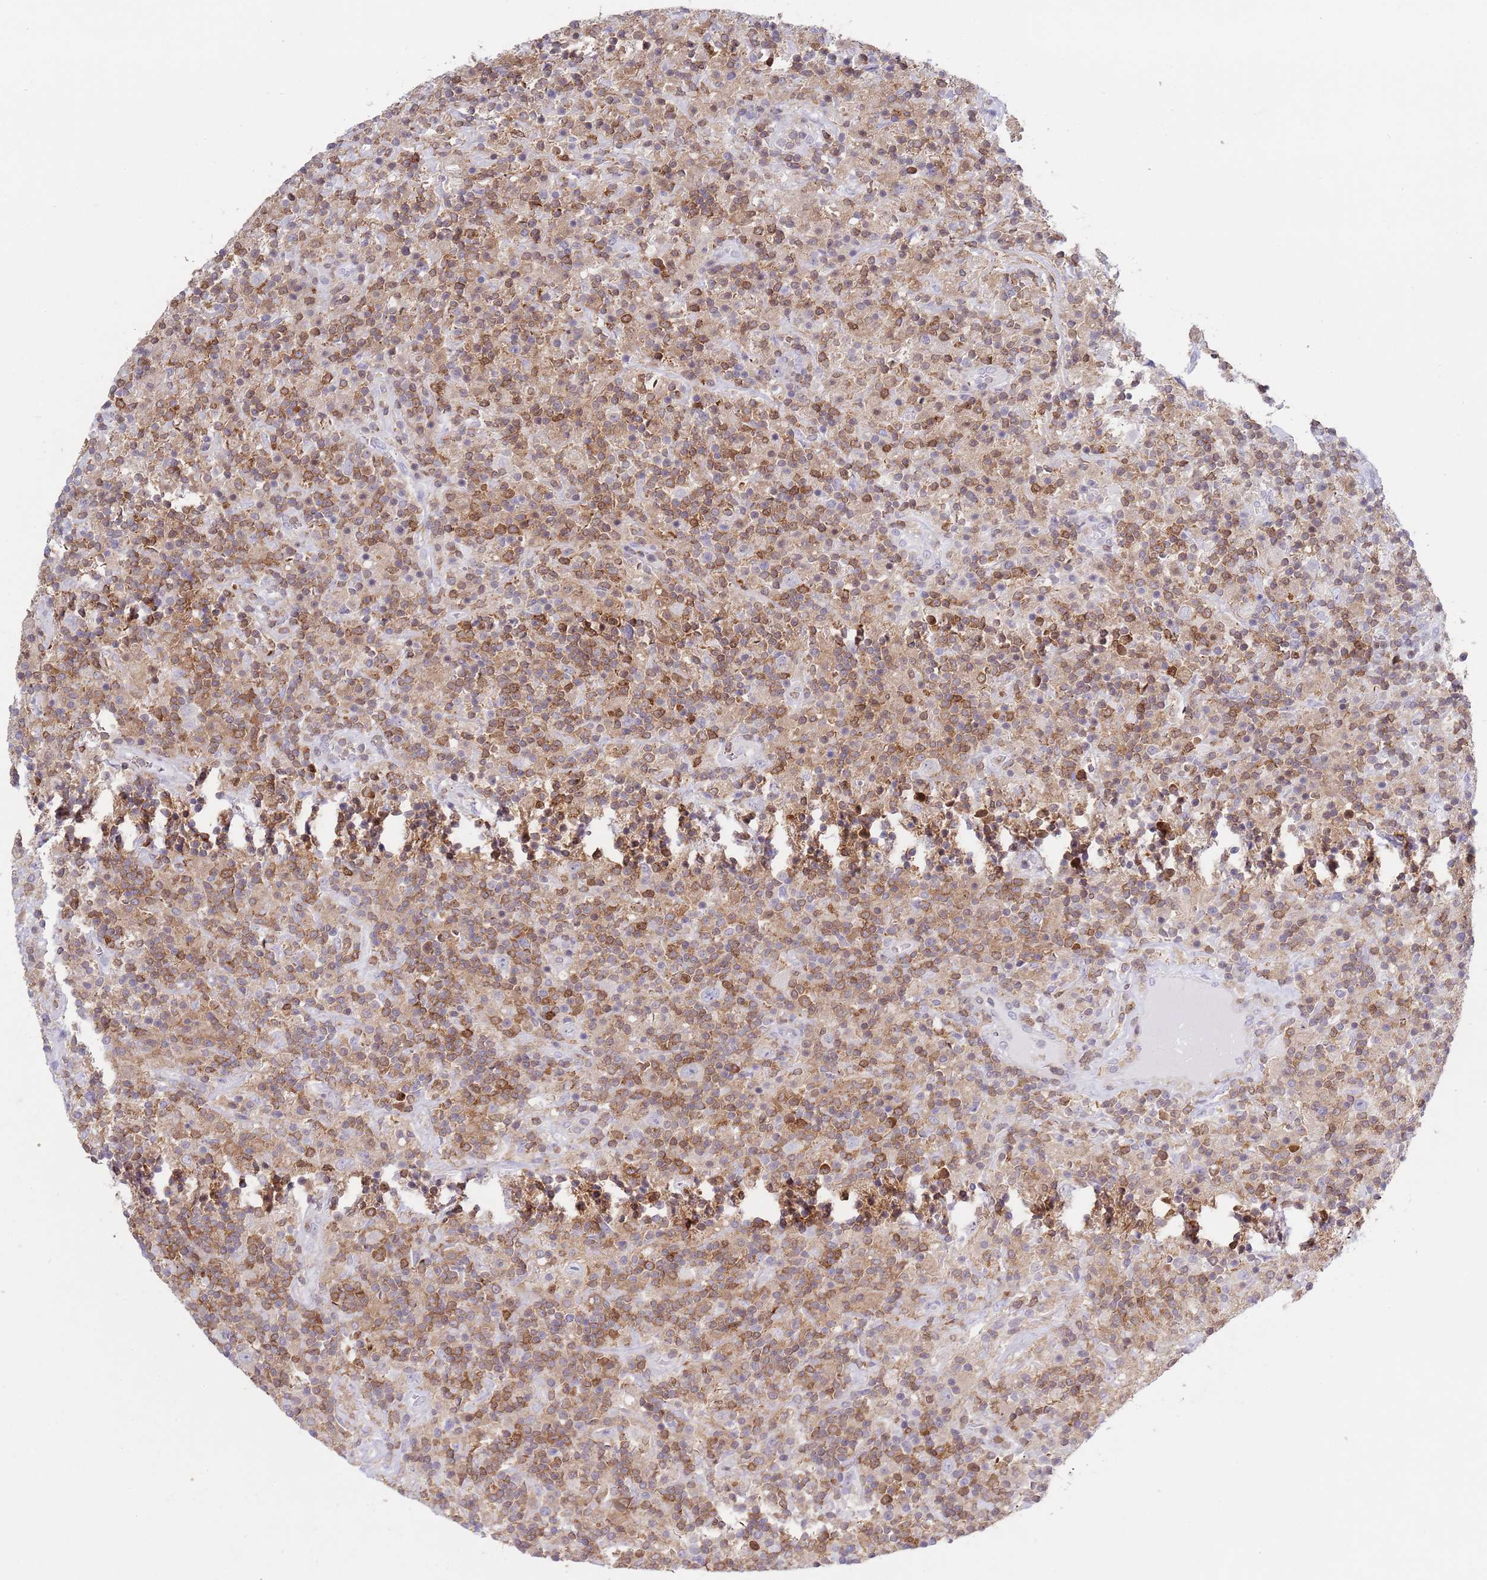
{"staining": {"intensity": "negative", "quantity": "none", "location": "none"}, "tissue": "lymphoma", "cell_type": "Tumor cells", "image_type": "cancer", "snomed": [{"axis": "morphology", "description": "Hodgkin's disease, NOS"}, {"axis": "topography", "description": "Lymph node"}], "caption": "Immunohistochemical staining of lymphoma displays no significant expression in tumor cells.", "gene": "LPXN", "patient": {"sex": "male", "age": 70}}